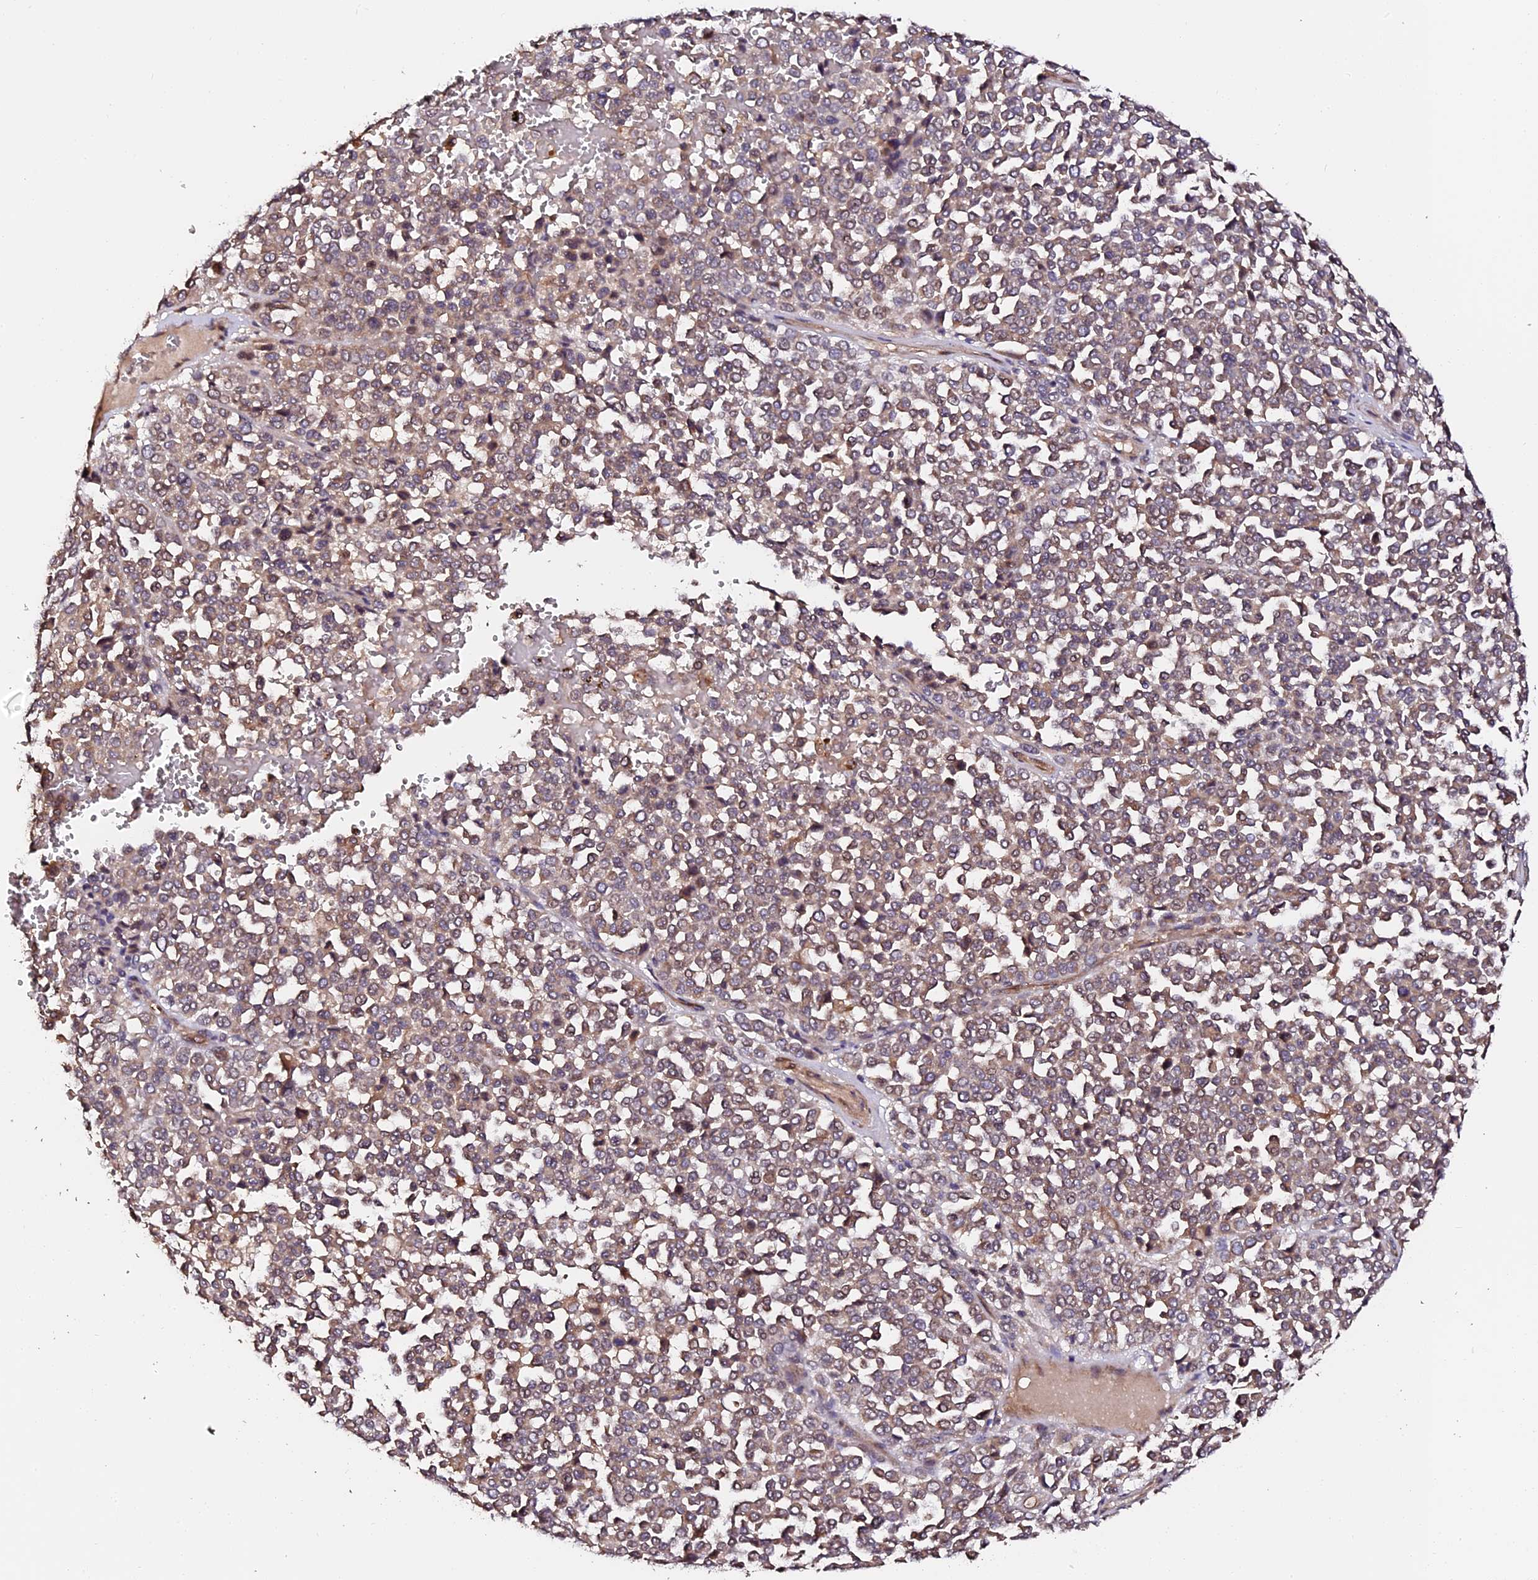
{"staining": {"intensity": "weak", "quantity": ">75%", "location": "cytoplasmic/membranous"}, "tissue": "melanoma", "cell_type": "Tumor cells", "image_type": "cancer", "snomed": [{"axis": "morphology", "description": "Malignant melanoma, Metastatic site"}, {"axis": "topography", "description": "Pancreas"}], "caption": "Immunohistochemistry (IHC) histopathology image of melanoma stained for a protein (brown), which reveals low levels of weak cytoplasmic/membranous expression in approximately >75% of tumor cells.", "gene": "TDO2", "patient": {"sex": "female", "age": 30}}